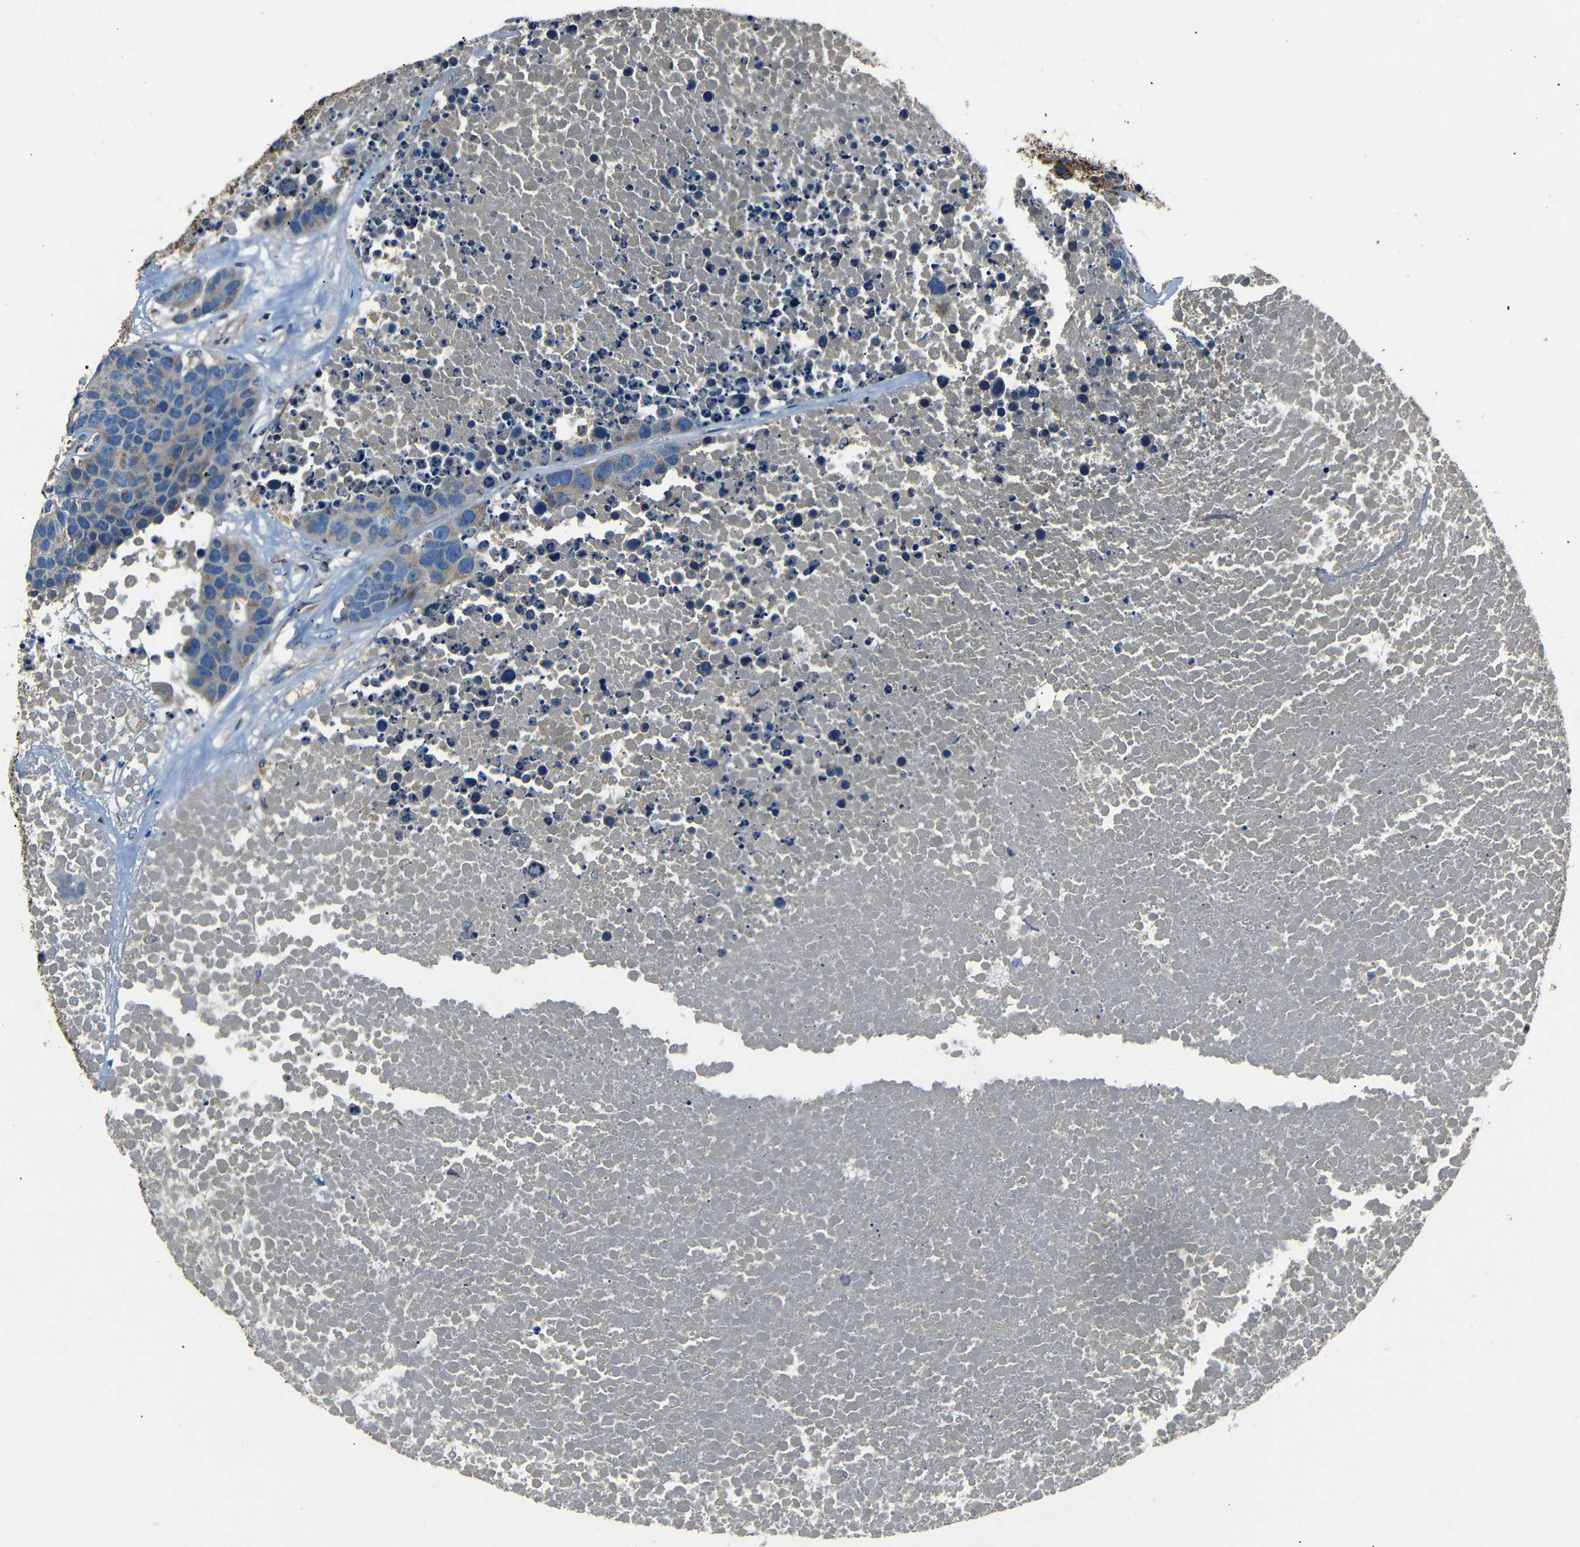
{"staining": {"intensity": "weak", "quantity": ">75%", "location": "cytoplasmic/membranous"}, "tissue": "carcinoid", "cell_type": "Tumor cells", "image_type": "cancer", "snomed": [{"axis": "morphology", "description": "Carcinoid, malignant, NOS"}, {"axis": "topography", "description": "Lung"}], "caption": "An immunohistochemistry (IHC) image of neoplastic tissue is shown. Protein staining in brown highlights weak cytoplasmic/membranous positivity in malignant carcinoid within tumor cells. Immunohistochemistry (ihc) stains the protein in brown and the nuclei are stained blue.", "gene": "NETO2", "patient": {"sex": "male", "age": 60}}